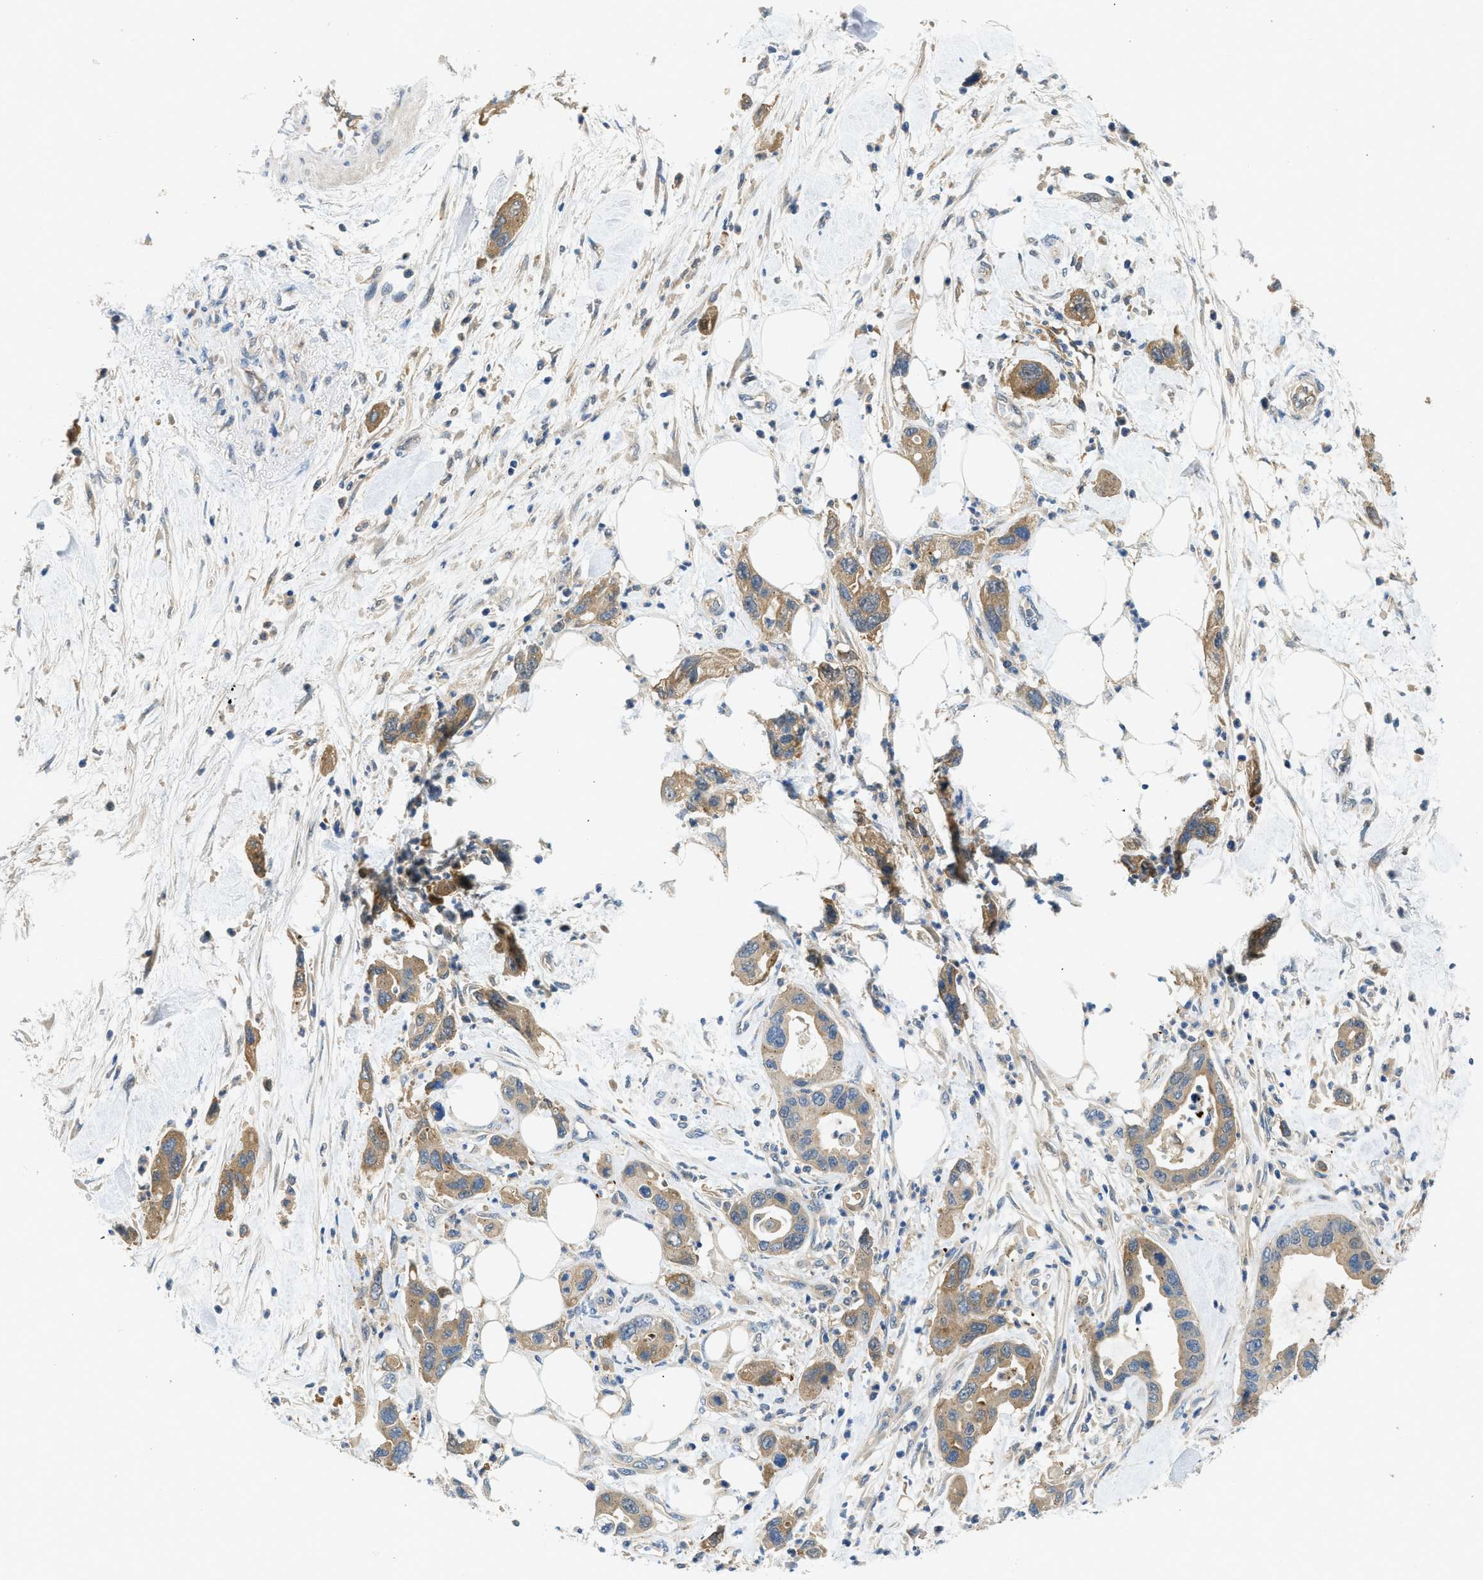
{"staining": {"intensity": "moderate", "quantity": ">75%", "location": "cytoplasmic/membranous"}, "tissue": "pancreatic cancer", "cell_type": "Tumor cells", "image_type": "cancer", "snomed": [{"axis": "morphology", "description": "Normal tissue, NOS"}, {"axis": "morphology", "description": "Adenocarcinoma, NOS"}, {"axis": "topography", "description": "Pancreas"}], "caption": "The immunohistochemical stain labels moderate cytoplasmic/membranous positivity in tumor cells of pancreatic cancer tissue.", "gene": "RIPK2", "patient": {"sex": "female", "age": 71}}